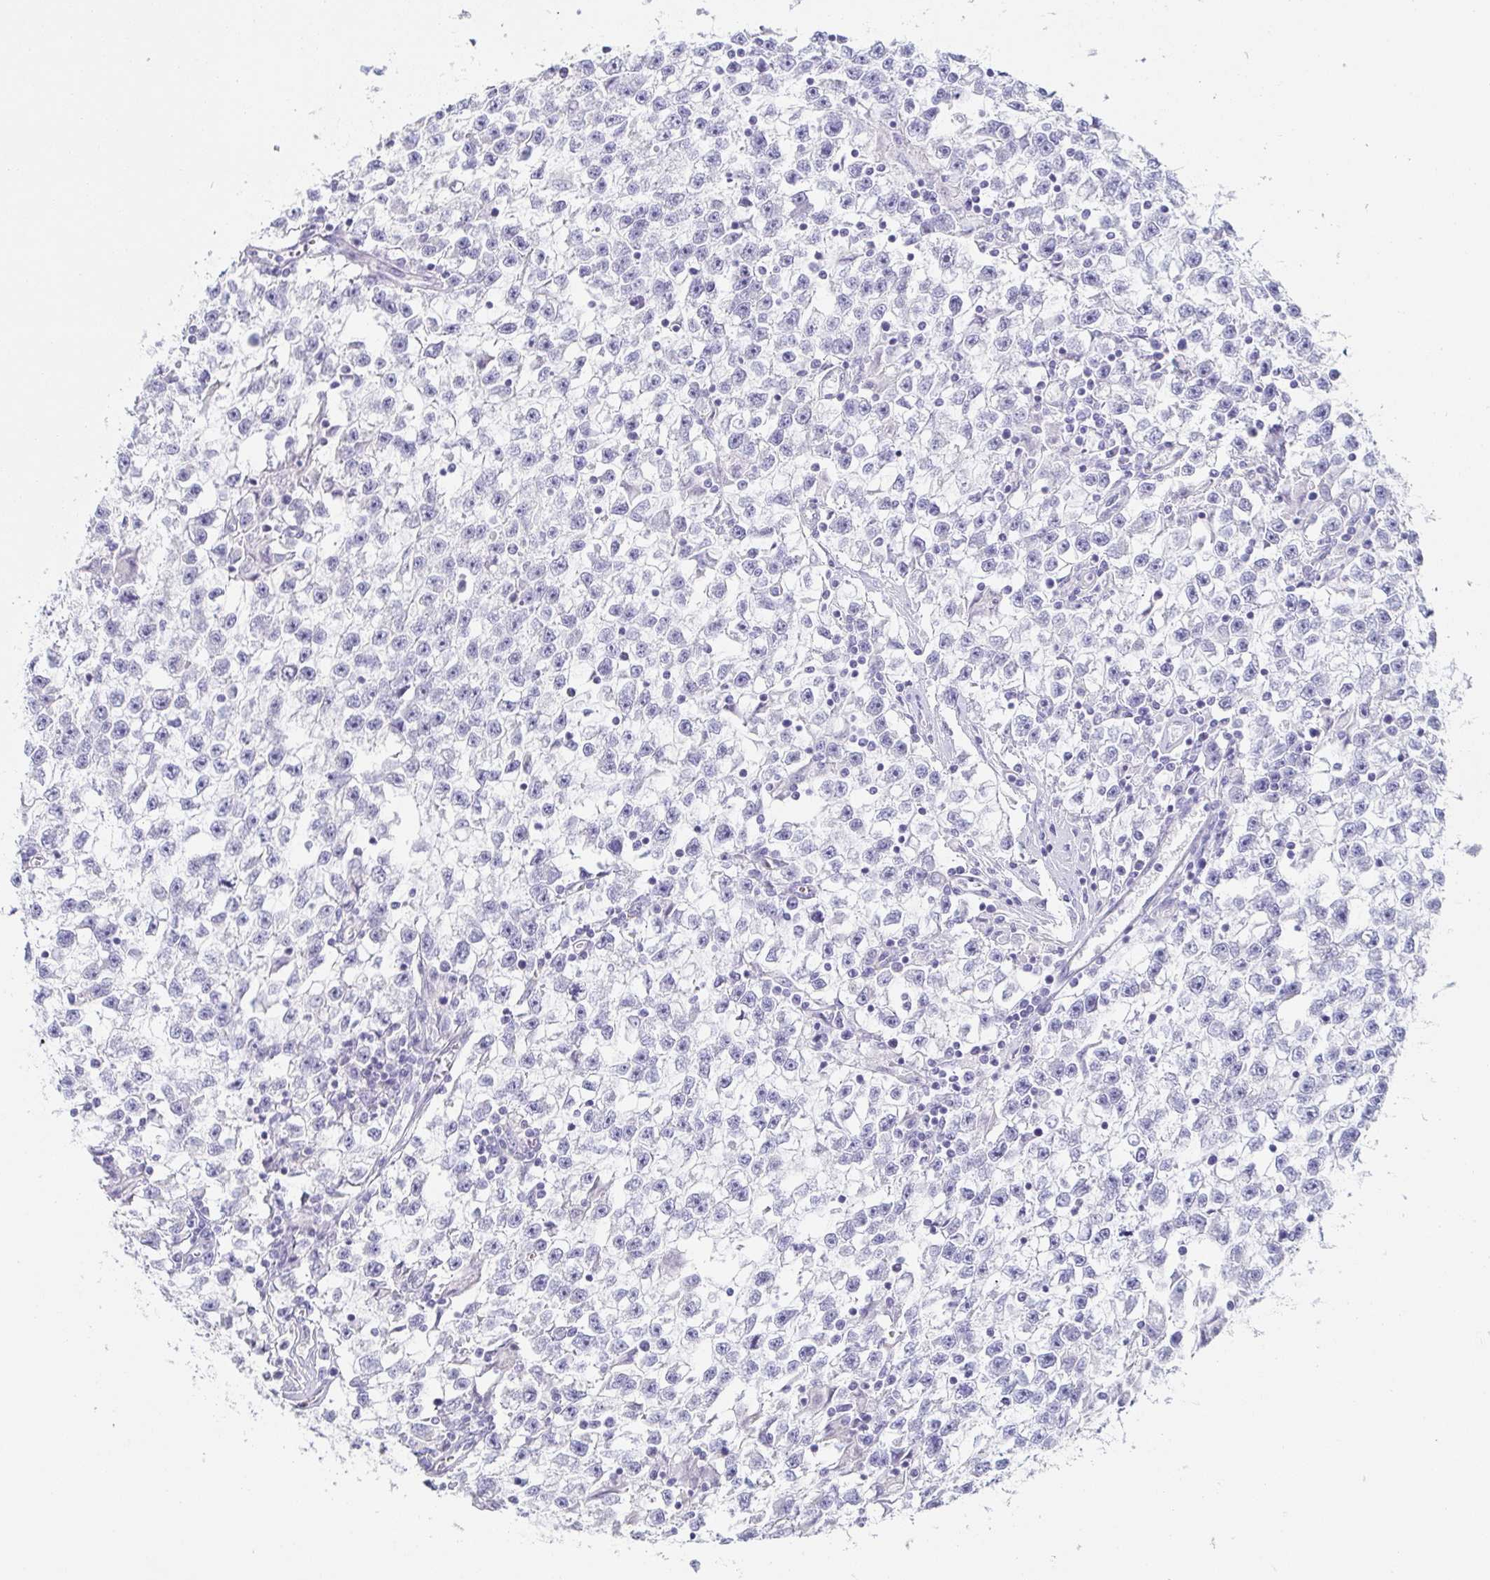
{"staining": {"intensity": "negative", "quantity": "none", "location": "none"}, "tissue": "testis cancer", "cell_type": "Tumor cells", "image_type": "cancer", "snomed": [{"axis": "morphology", "description": "Seminoma, NOS"}, {"axis": "topography", "description": "Testis"}], "caption": "The histopathology image demonstrates no significant positivity in tumor cells of testis seminoma.", "gene": "PRR27", "patient": {"sex": "male", "age": 31}}